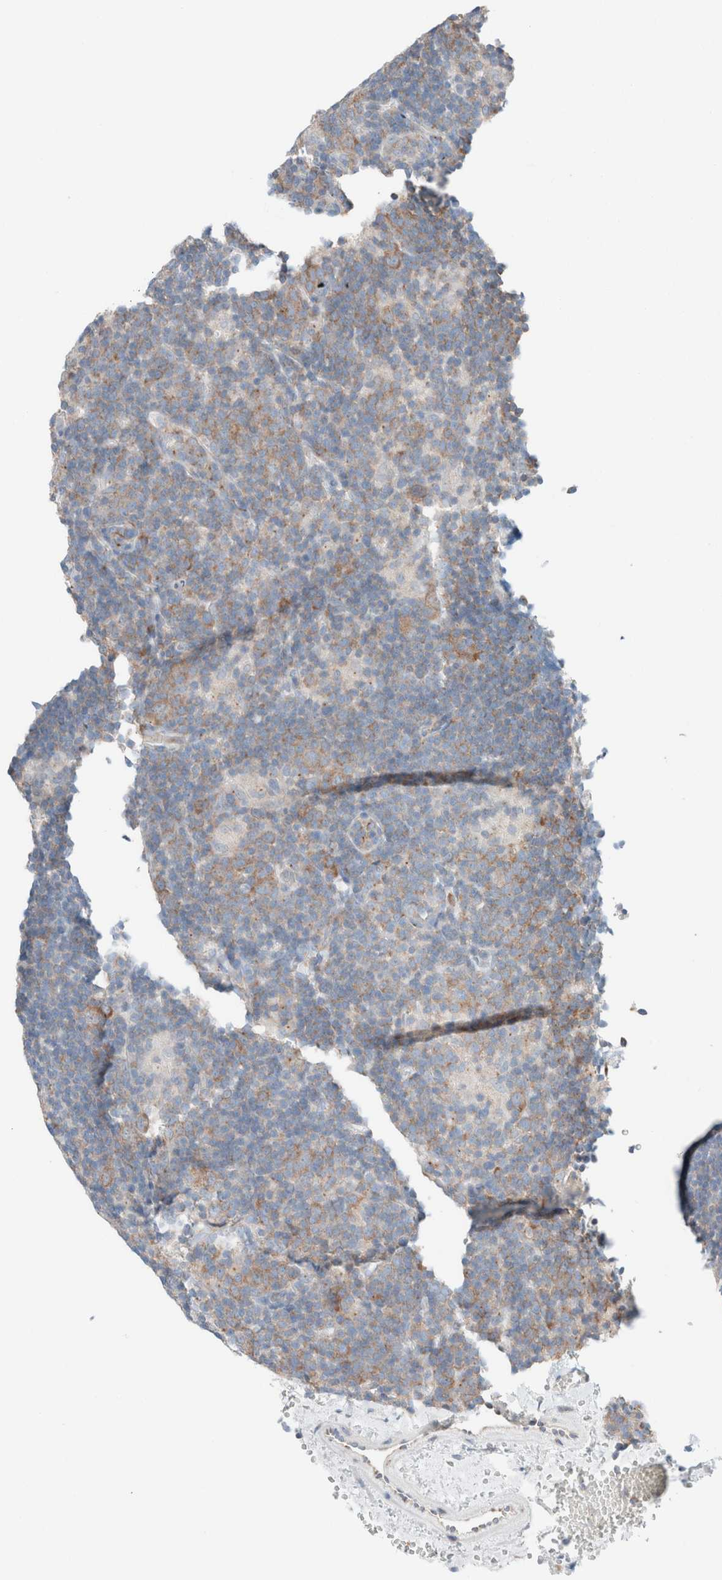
{"staining": {"intensity": "weak", "quantity": "25%-75%", "location": "cytoplasmic/membranous"}, "tissue": "lymphoma", "cell_type": "Tumor cells", "image_type": "cancer", "snomed": [{"axis": "morphology", "description": "Hodgkin's disease, NOS"}, {"axis": "topography", "description": "Lymph node"}], "caption": "Hodgkin's disease was stained to show a protein in brown. There is low levels of weak cytoplasmic/membranous staining in about 25%-75% of tumor cells.", "gene": "CASC3", "patient": {"sex": "female", "age": 57}}